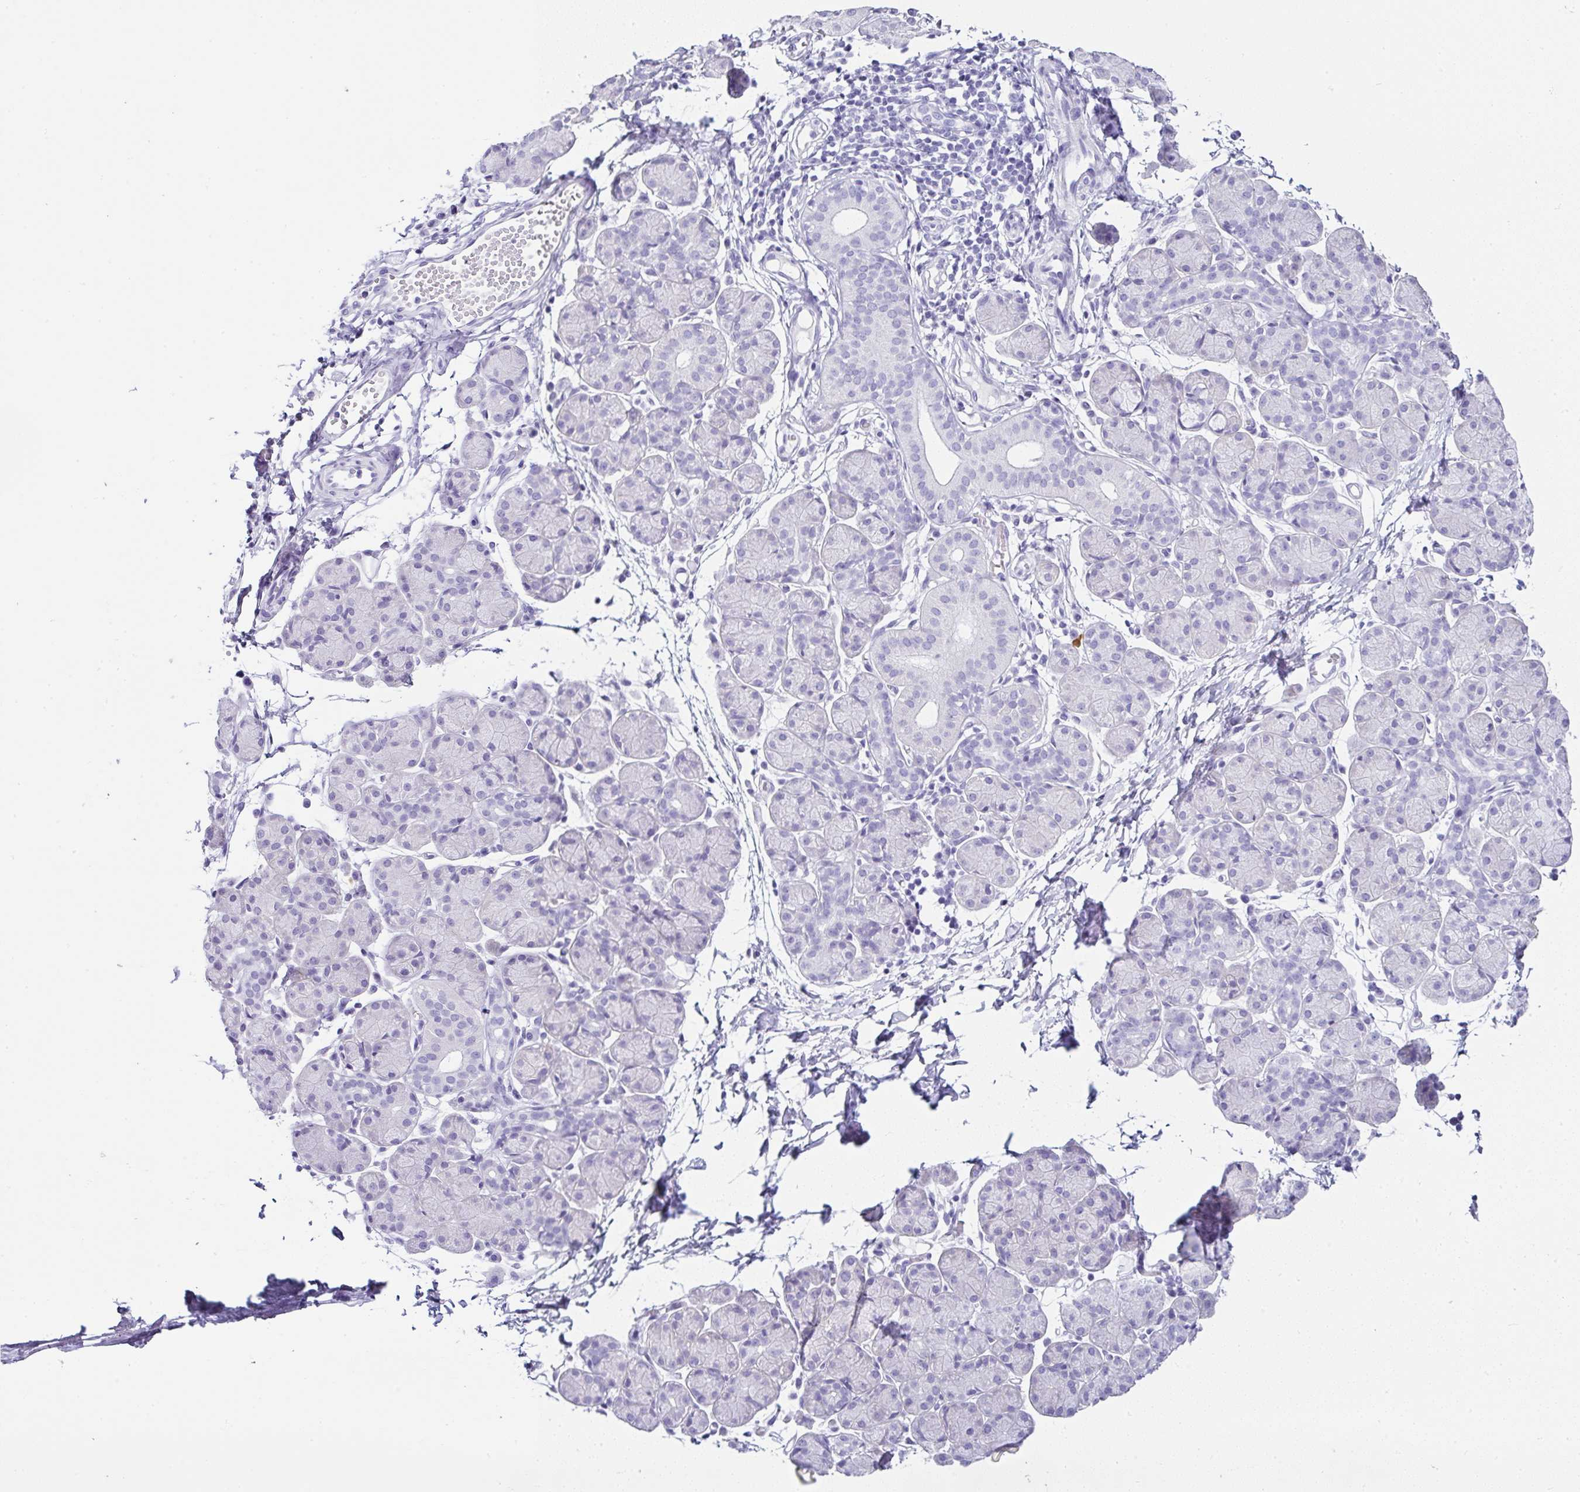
{"staining": {"intensity": "negative", "quantity": "none", "location": "none"}, "tissue": "salivary gland", "cell_type": "Glandular cells", "image_type": "normal", "snomed": [{"axis": "morphology", "description": "Normal tissue, NOS"}, {"axis": "morphology", "description": "Inflammation, NOS"}, {"axis": "topography", "description": "Lymph node"}, {"axis": "topography", "description": "Salivary gland"}], "caption": "Glandular cells show no significant protein expression in unremarkable salivary gland. The staining was performed using DAB to visualize the protein expression in brown, while the nuclei were stained in blue with hematoxylin (Magnification: 20x).", "gene": "SERPINB3", "patient": {"sex": "male", "age": 3}}